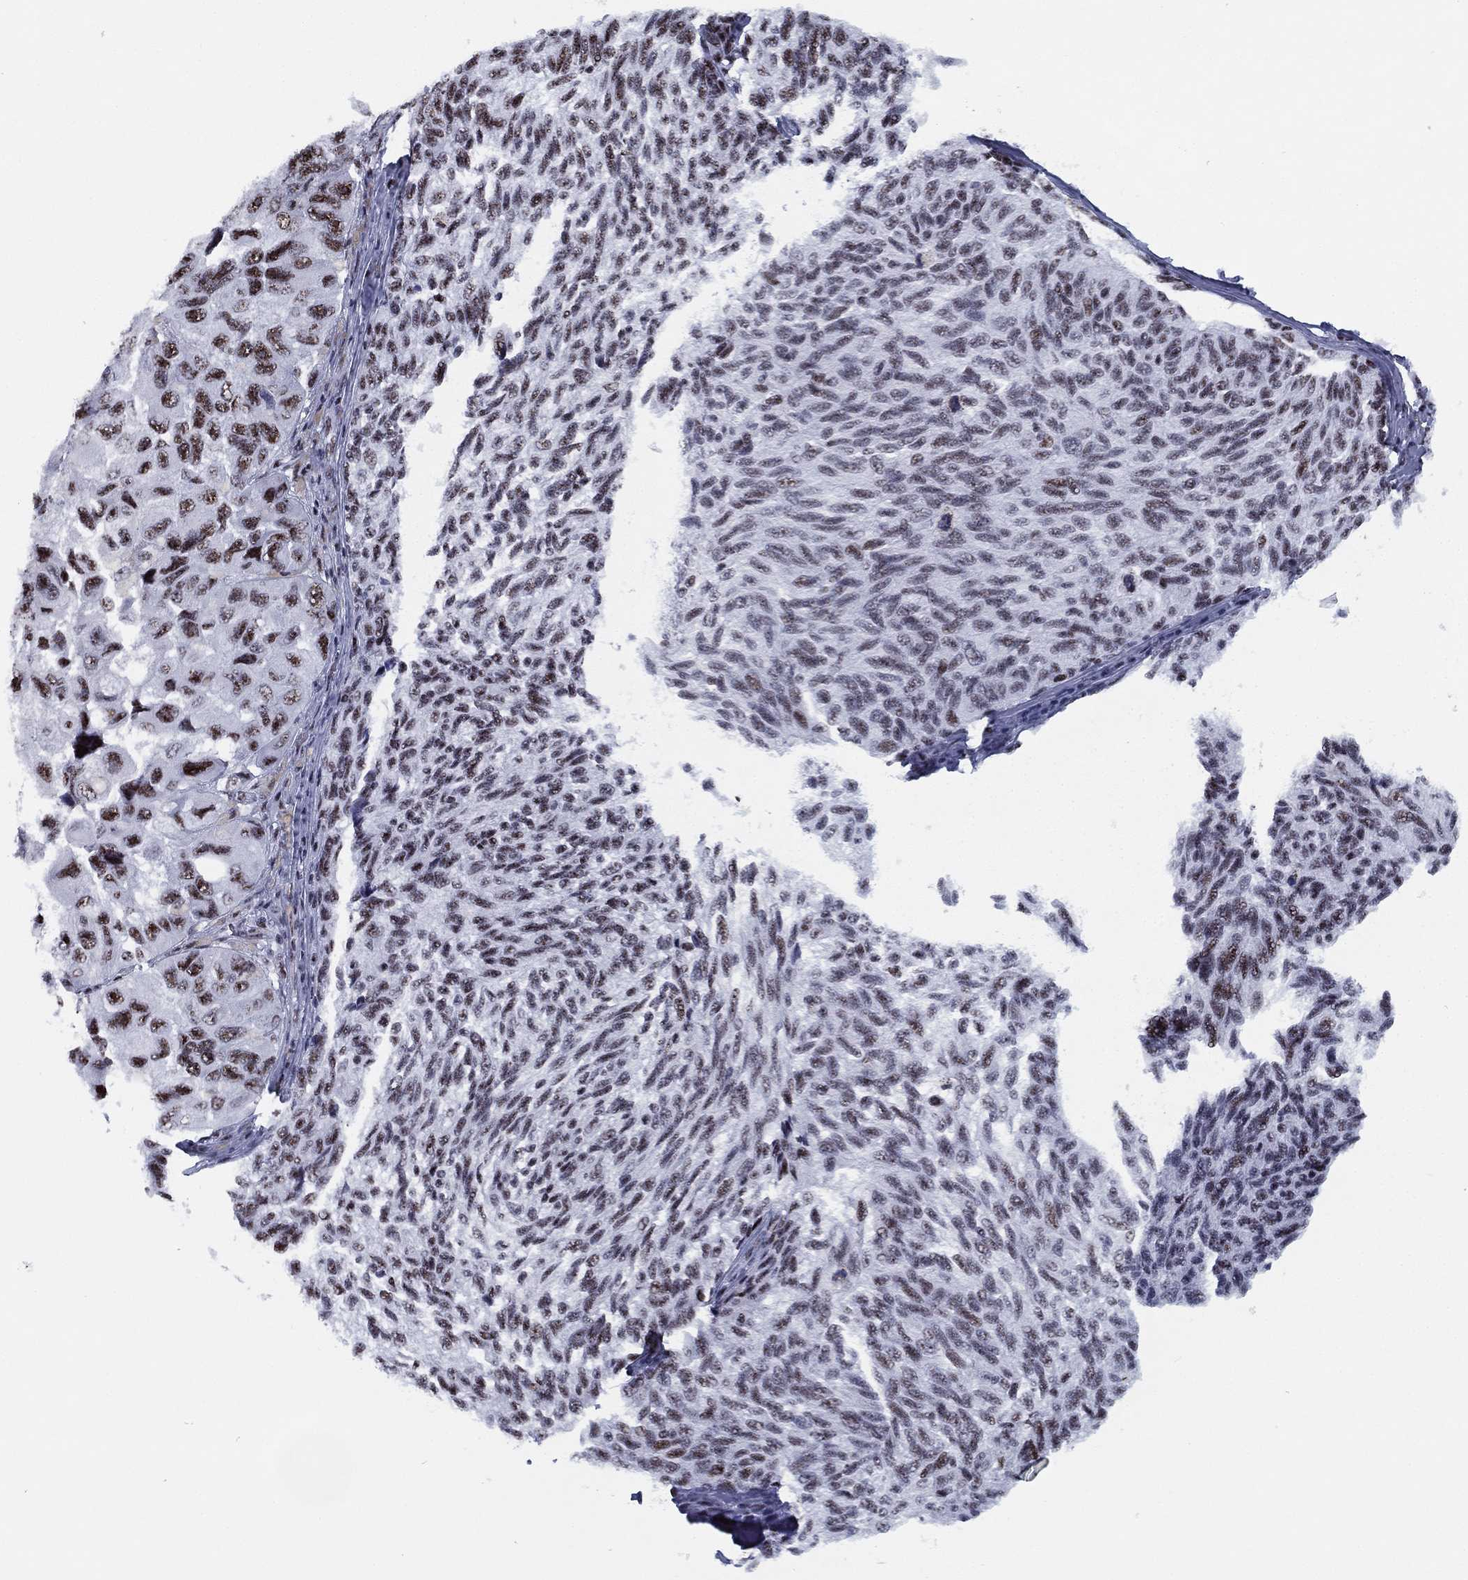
{"staining": {"intensity": "moderate", "quantity": "25%-75%", "location": "nuclear"}, "tissue": "melanoma", "cell_type": "Tumor cells", "image_type": "cancer", "snomed": [{"axis": "morphology", "description": "Malignant melanoma, NOS"}, {"axis": "topography", "description": "Skin"}], "caption": "Immunohistochemical staining of malignant melanoma demonstrates medium levels of moderate nuclear staining in approximately 25%-75% of tumor cells.", "gene": "CYB561D2", "patient": {"sex": "female", "age": 73}}